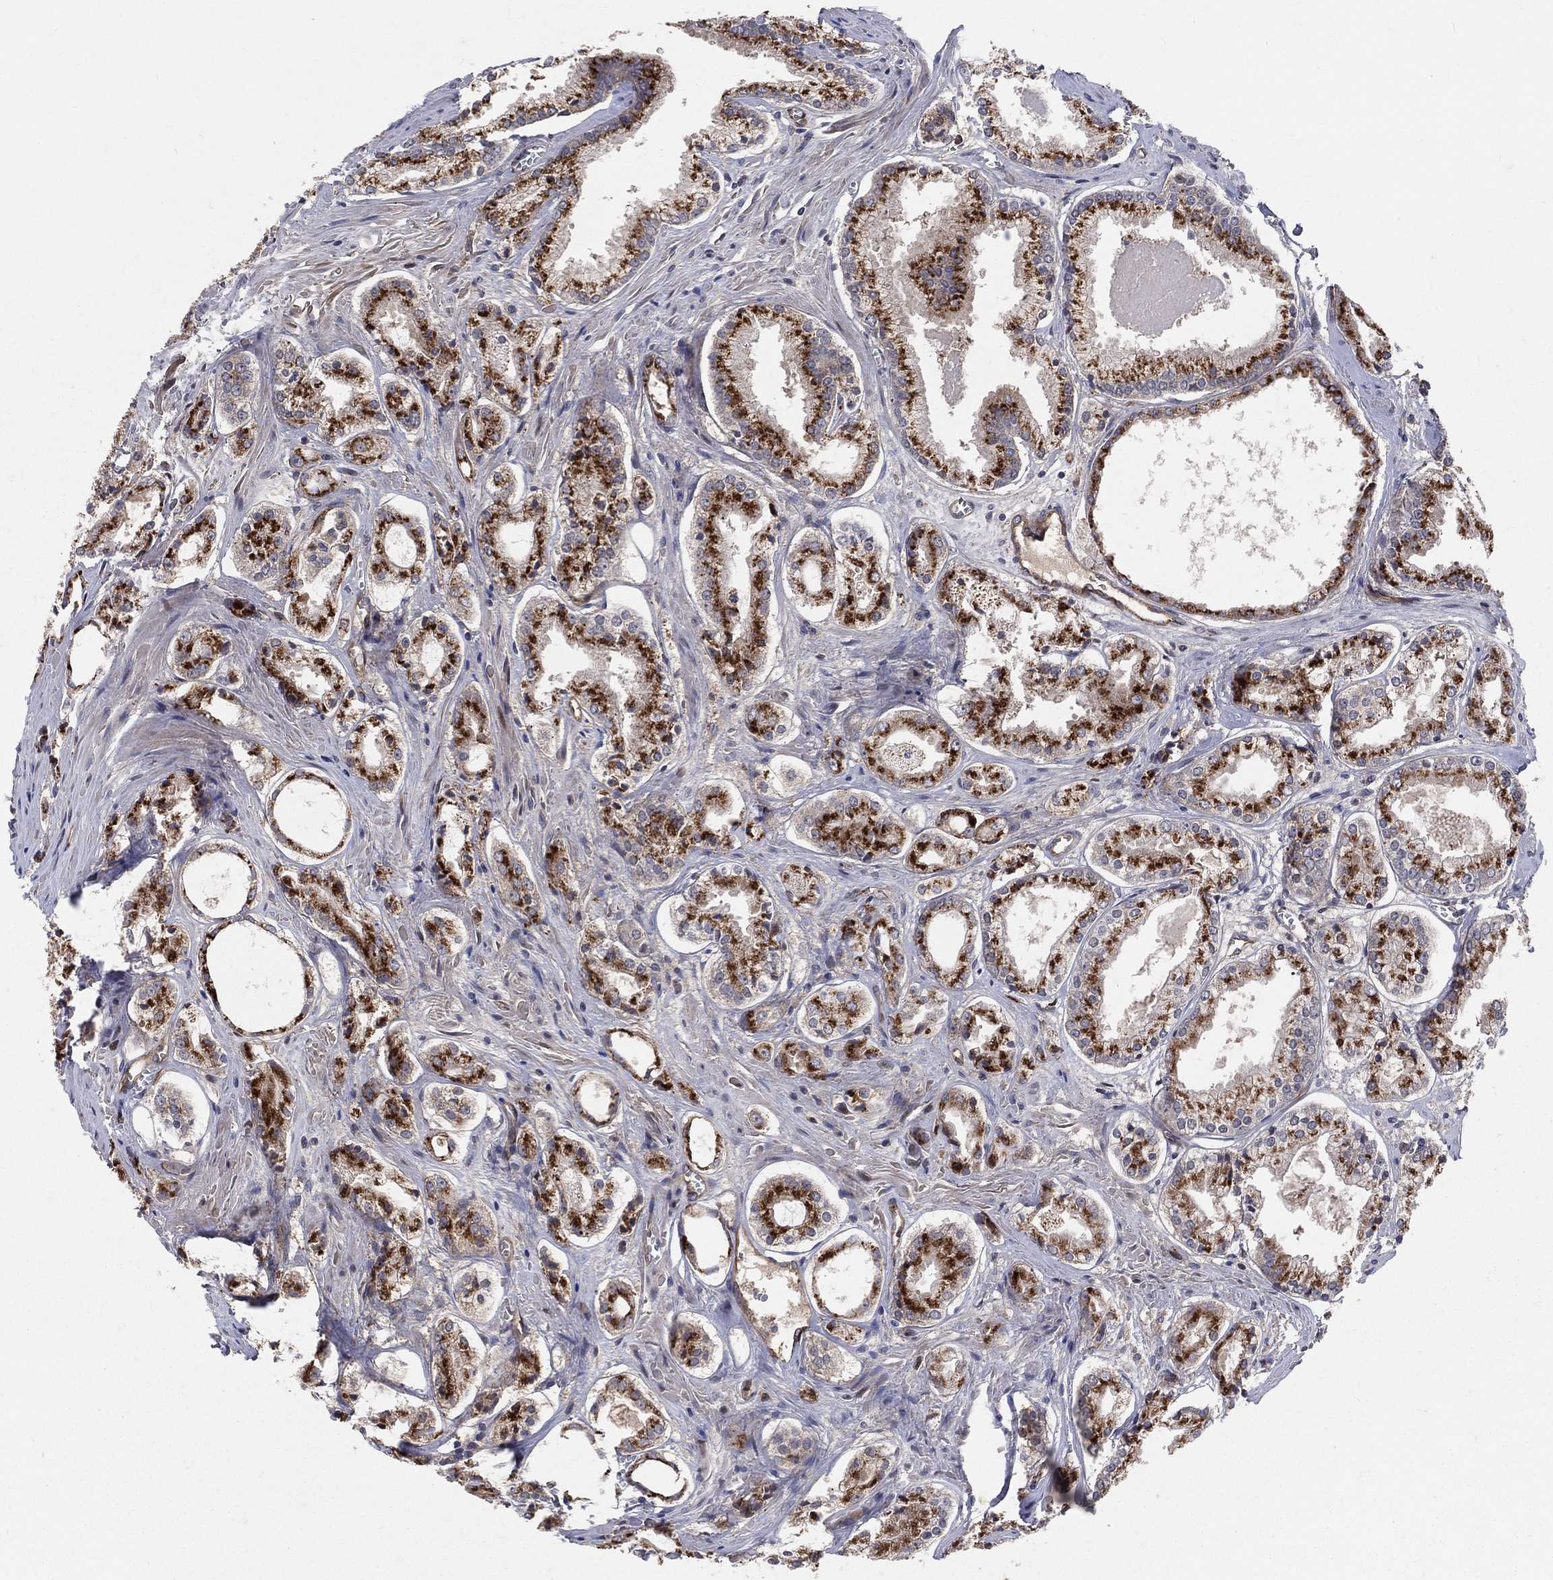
{"staining": {"intensity": "strong", "quantity": ">75%", "location": "cytoplasmic/membranous"}, "tissue": "prostate cancer", "cell_type": "Tumor cells", "image_type": "cancer", "snomed": [{"axis": "morphology", "description": "Adenocarcinoma, NOS"}, {"axis": "topography", "description": "Prostate"}], "caption": "Immunohistochemical staining of prostate cancer demonstrates strong cytoplasmic/membranous protein positivity in approximately >75% of tumor cells. (Stains: DAB in brown, nuclei in blue, Microscopy: brightfield microscopy at high magnification).", "gene": "ENTPD1", "patient": {"sex": "male", "age": 72}}